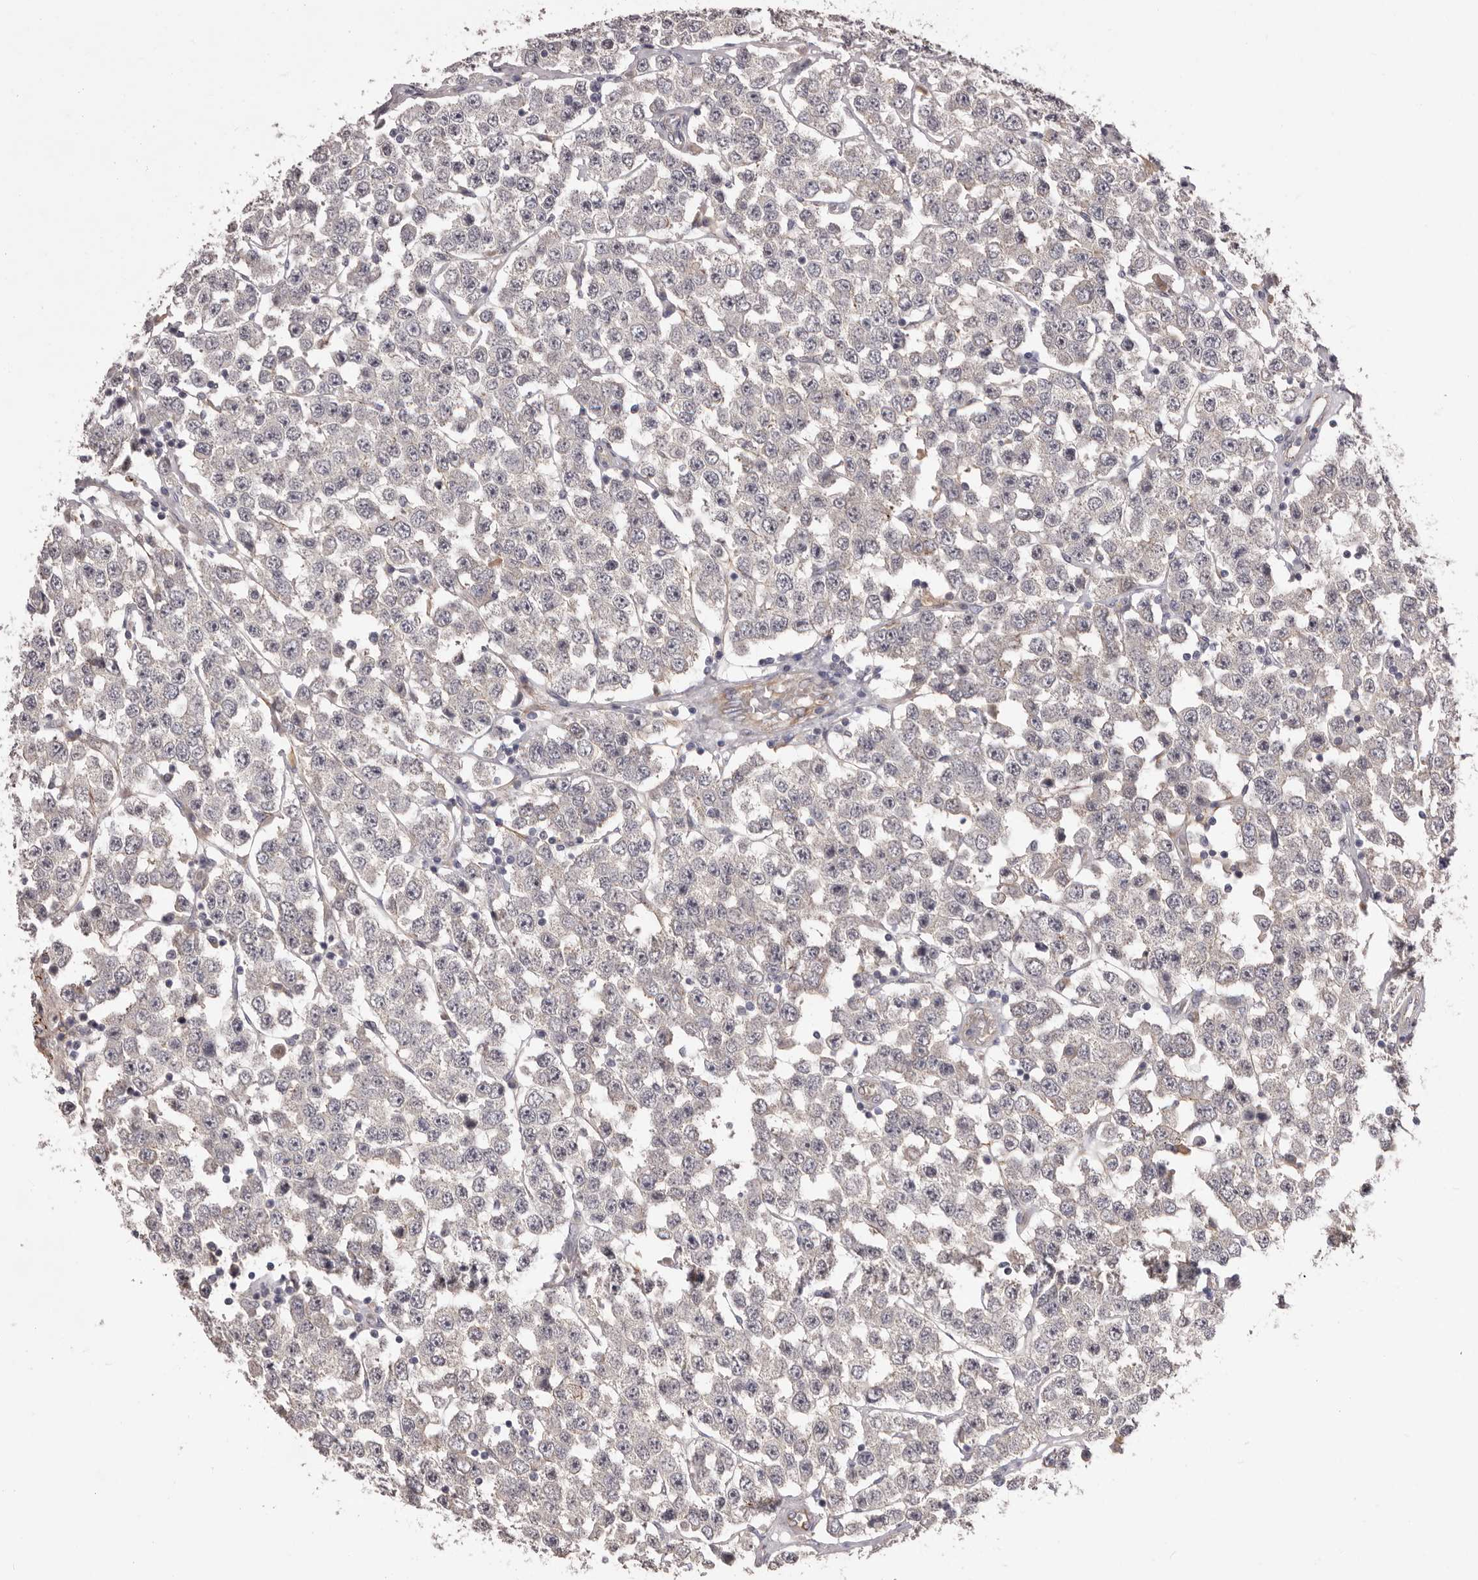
{"staining": {"intensity": "negative", "quantity": "none", "location": "none"}, "tissue": "testis cancer", "cell_type": "Tumor cells", "image_type": "cancer", "snomed": [{"axis": "morphology", "description": "Seminoma, NOS"}, {"axis": "topography", "description": "Testis"}], "caption": "Testis seminoma stained for a protein using immunohistochemistry (IHC) demonstrates no positivity tumor cells.", "gene": "HBS1L", "patient": {"sex": "male", "age": 28}}